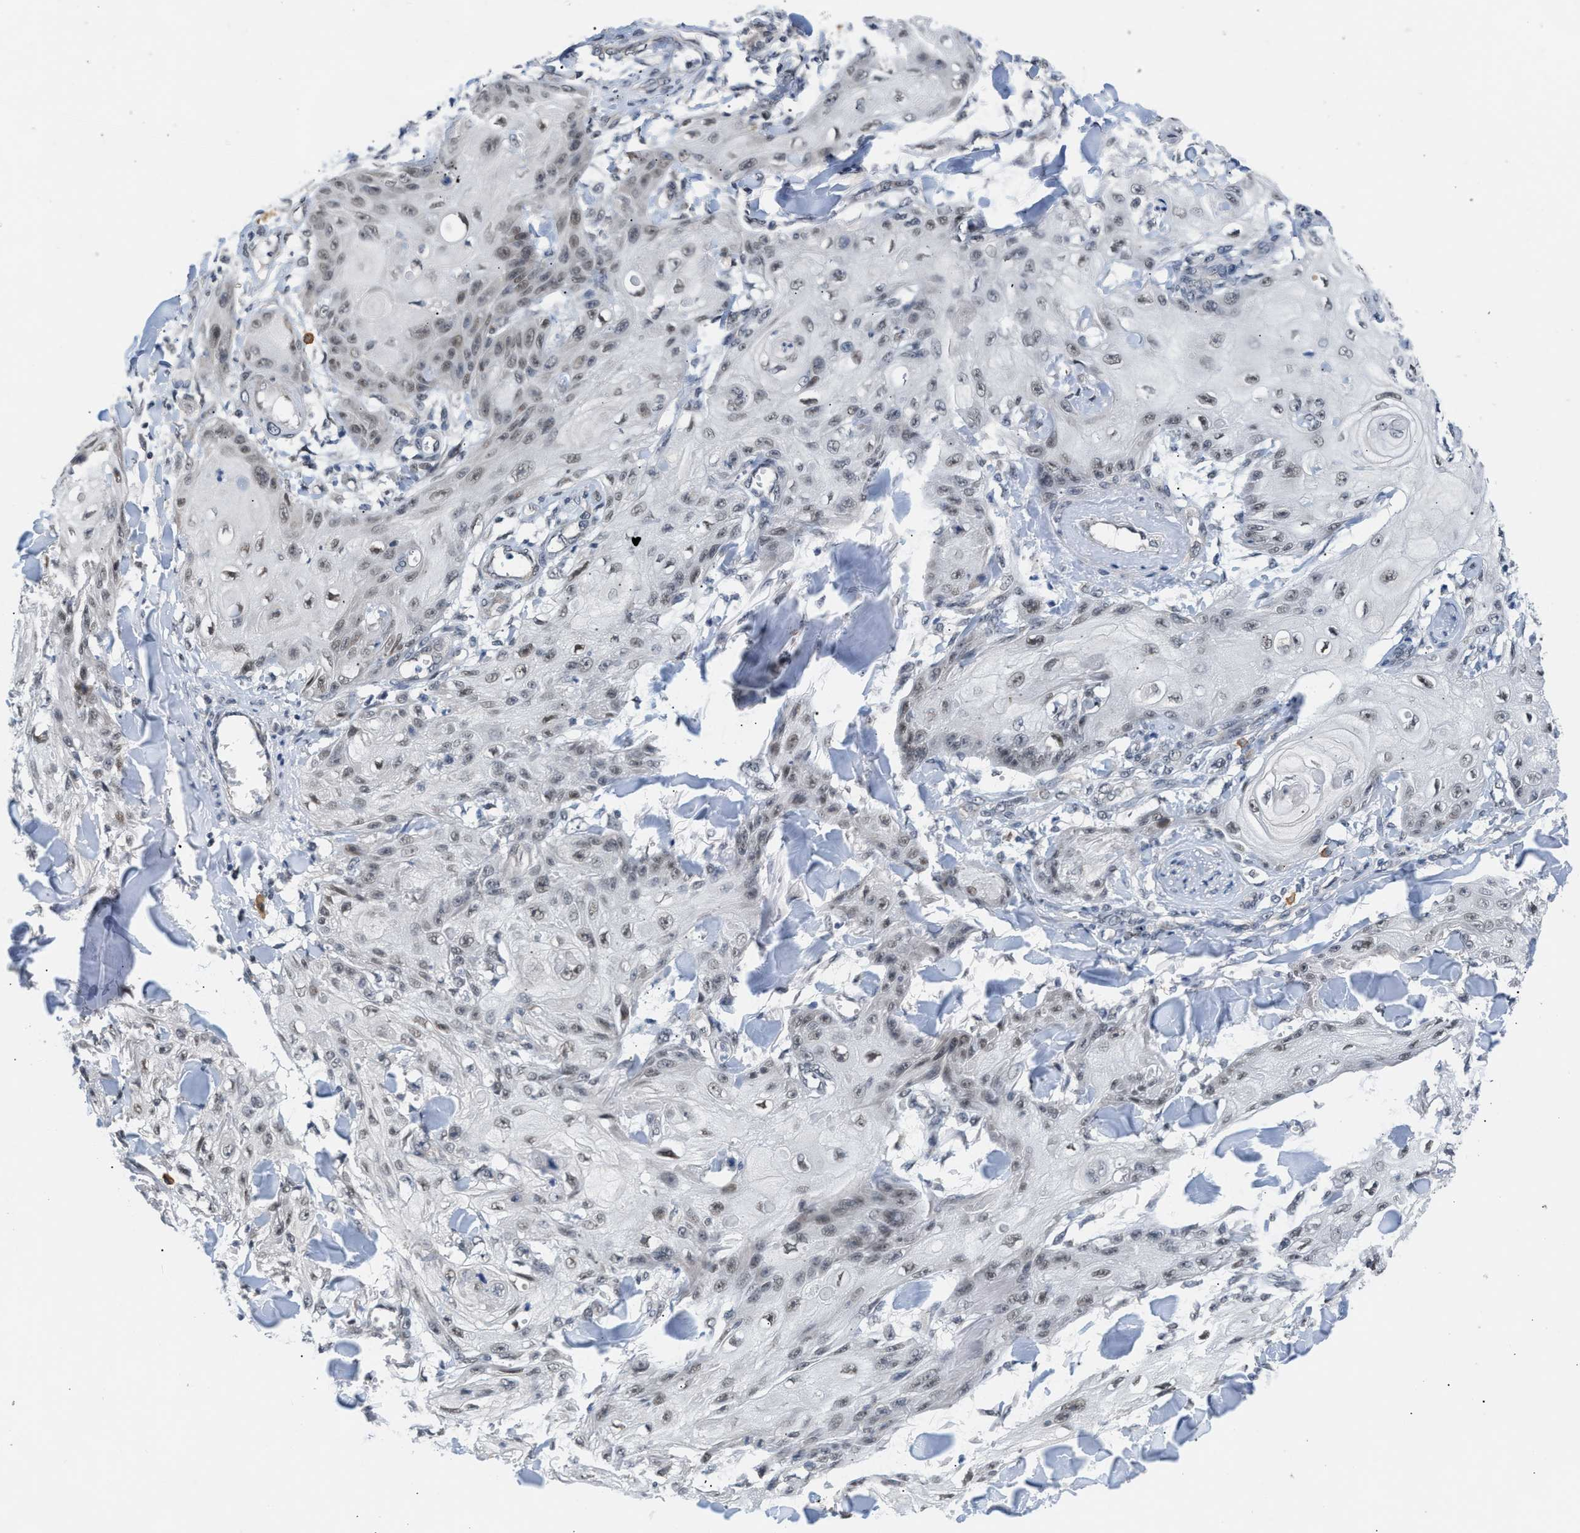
{"staining": {"intensity": "weak", "quantity": ">75%", "location": "nuclear"}, "tissue": "skin cancer", "cell_type": "Tumor cells", "image_type": "cancer", "snomed": [{"axis": "morphology", "description": "Squamous cell carcinoma, NOS"}, {"axis": "topography", "description": "Skin"}], "caption": "The micrograph demonstrates immunohistochemical staining of squamous cell carcinoma (skin). There is weak nuclear expression is present in approximately >75% of tumor cells.", "gene": "TXNRD3", "patient": {"sex": "male", "age": 74}}